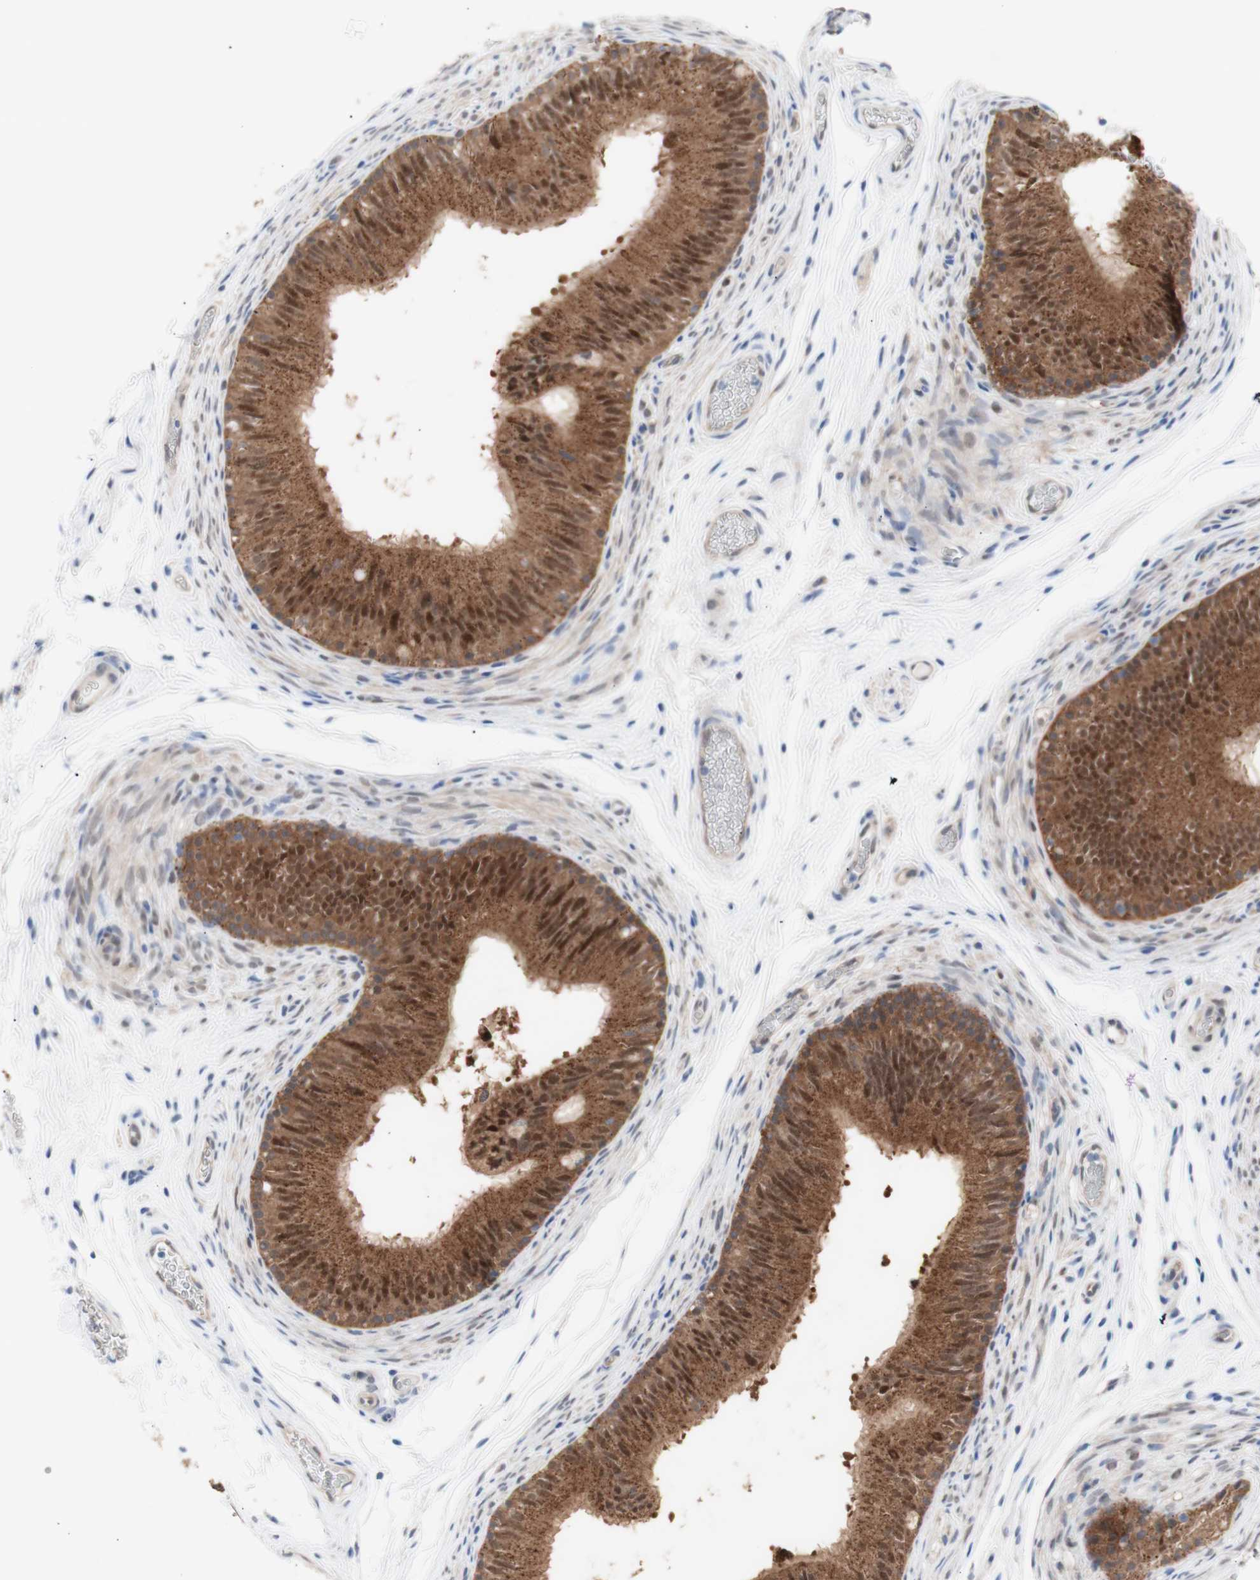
{"staining": {"intensity": "strong", "quantity": ">75%", "location": "cytoplasmic/membranous,nuclear"}, "tissue": "epididymis", "cell_type": "Glandular cells", "image_type": "normal", "snomed": [{"axis": "morphology", "description": "Normal tissue, NOS"}, {"axis": "topography", "description": "Epididymis"}], "caption": "Immunohistochemistry (IHC) (DAB (3,3'-diaminobenzidine)) staining of benign human epididymis reveals strong cytoplasmic/membranous,nuclear protein staining in approximately >75% of glandular cells.", "gene": "PRMT5", "patient": {"sex": "male", "age": 36}}